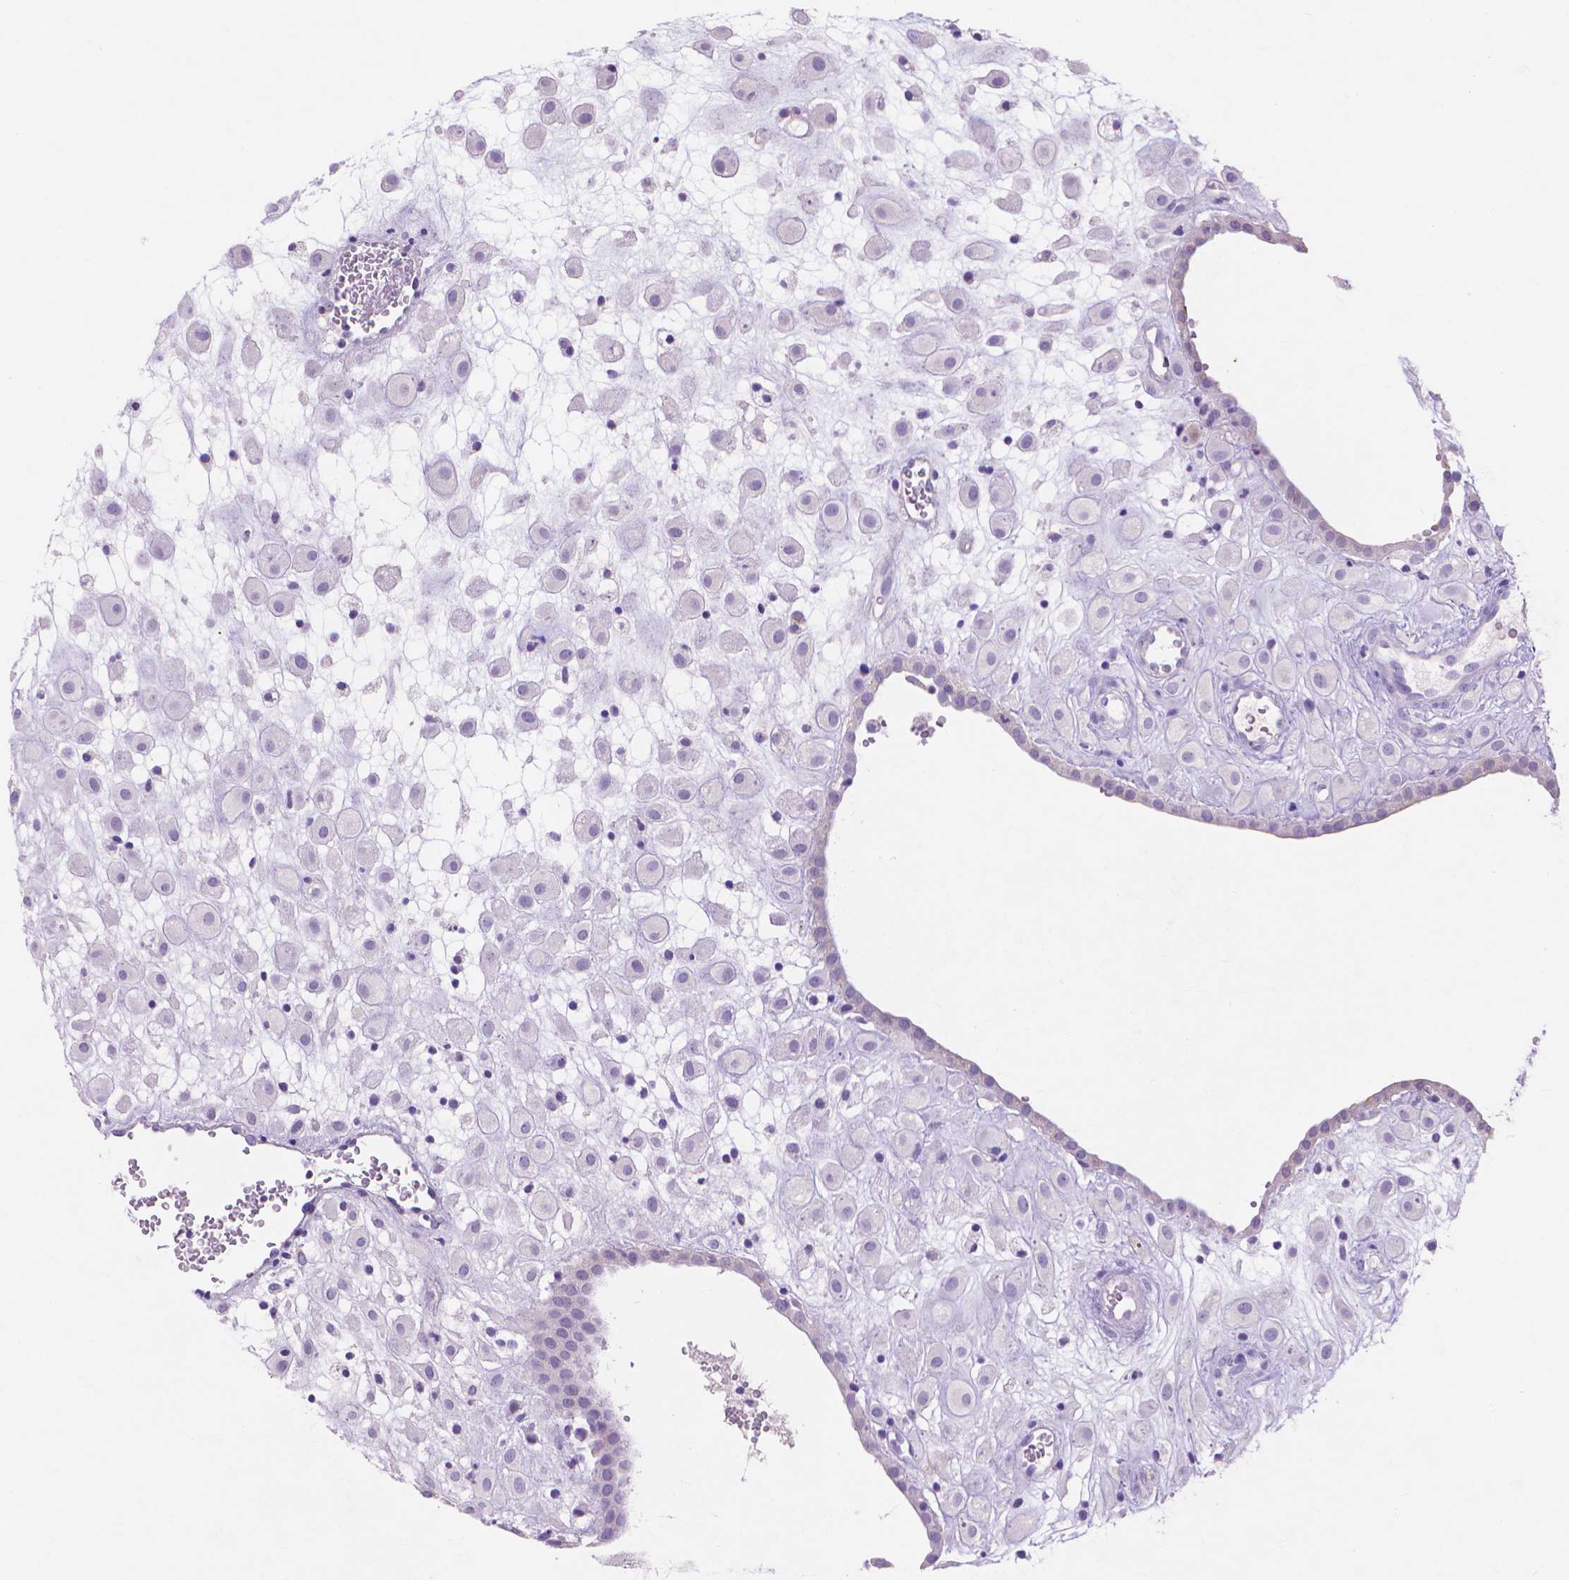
{"staining": {"intensity": "negative", "quantity": "none", "location": "none"}, "tissue": "placenta", "cell_type": "Decidual cells", "image_type": "normal", "snomed": [{"axis": "morphology", "description": "Normal tissue, NOS"}, {"axis": "topography", "description": "Placenta"}], "caption": "This is an IHC photomicrograph of benign placenta. There is no positivity in decidual cells.", "gene": "MMP11", "patient": {"sex": "female", "age": 24}}